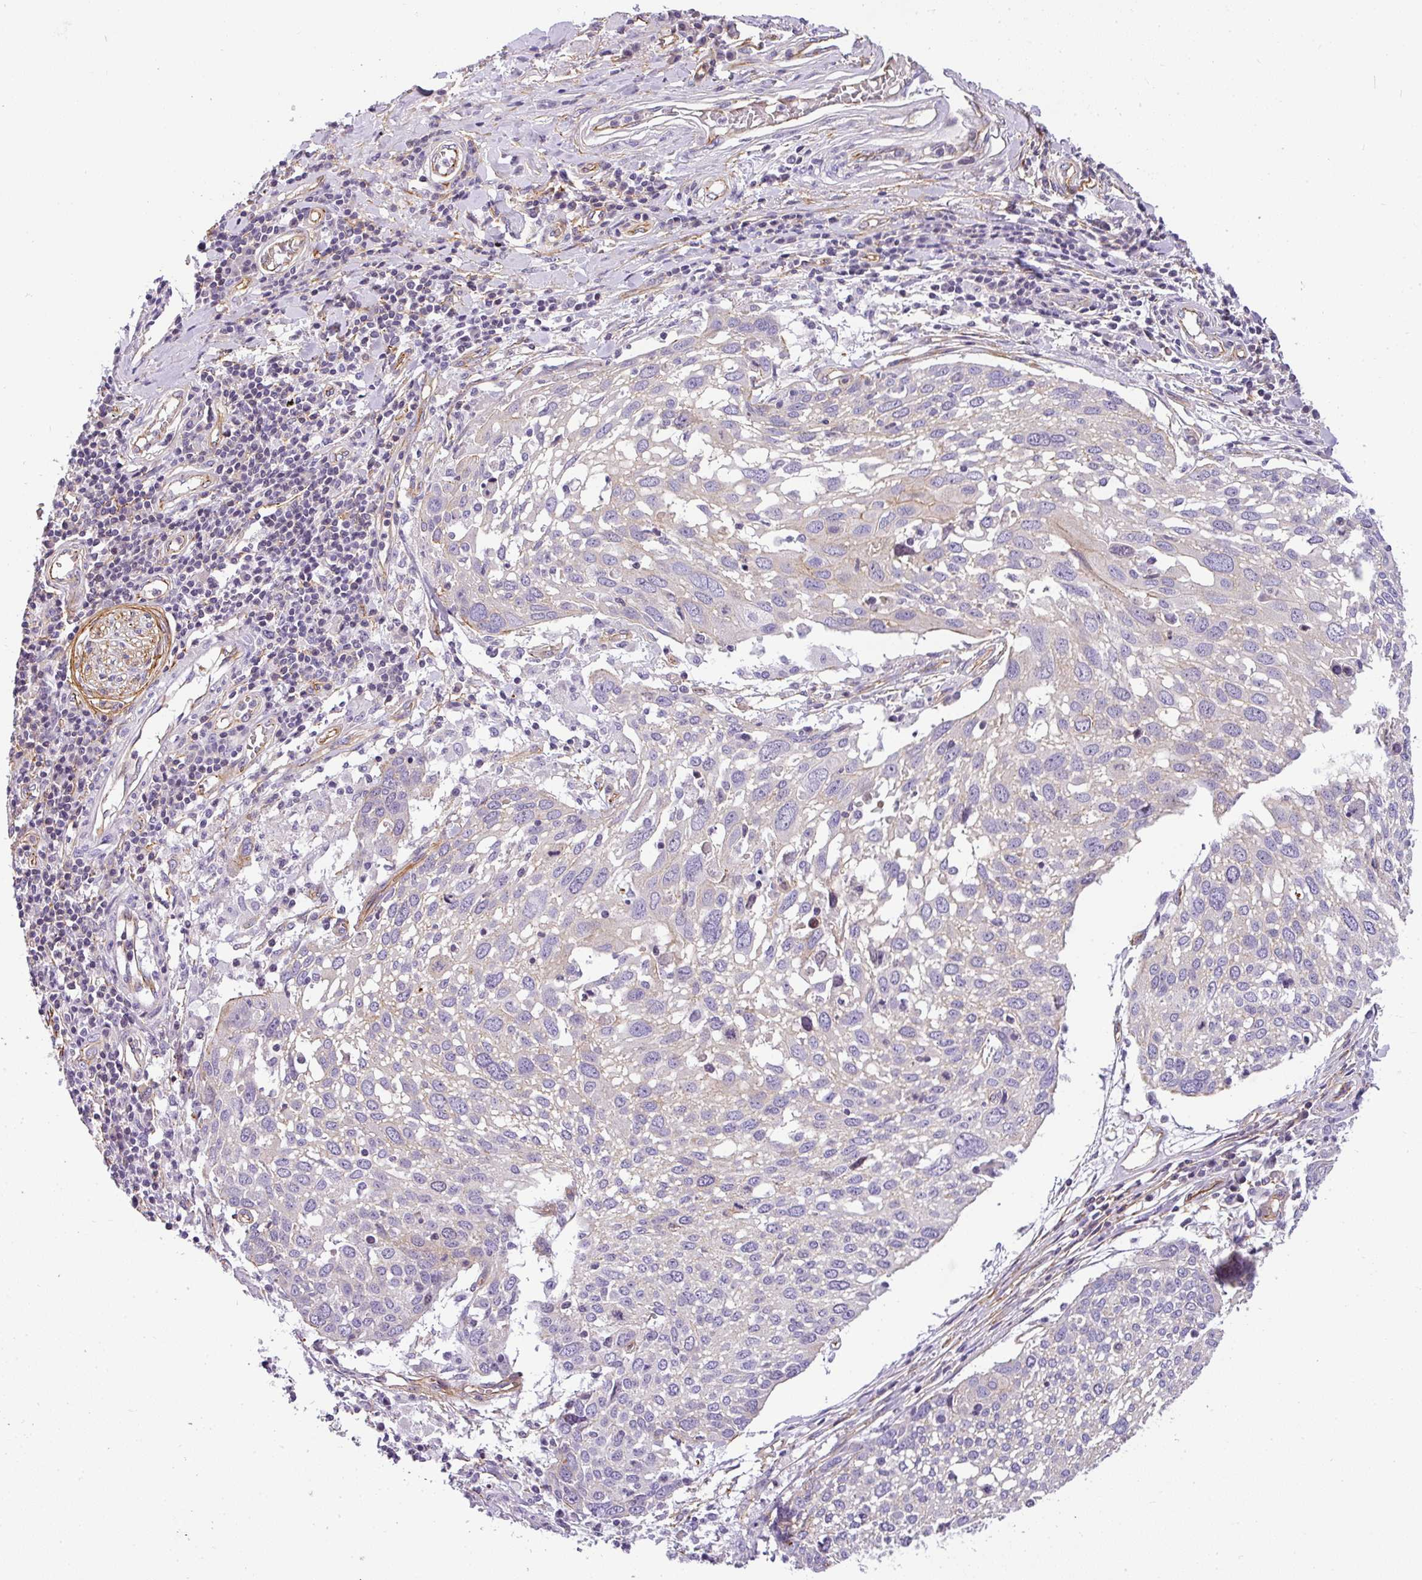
{"staining": {"intensity": "moderate", "quantity": "<25%", "location": "cytoplasmic/membranous"}, "tissue": "lung cancer", "cell_type": "Tumor cells", "image_type": "cancer", "snomed": [{"axis": "morphology", "description": "Squamous cell carcinoma, NOS"}, {"axis": "topography", "description": "Lung"}], "caption": "This micrograph reveals lung squamous cell carcinoma stained with immunohistochemistry to label a protein in brown. The cytoplasmic/membranous of tumor cells show moderate positivity for the protein. Nuclei are counter-stained blue.", "gene": "OR11H4", "patient": {"sex": "male", "age": 65}}